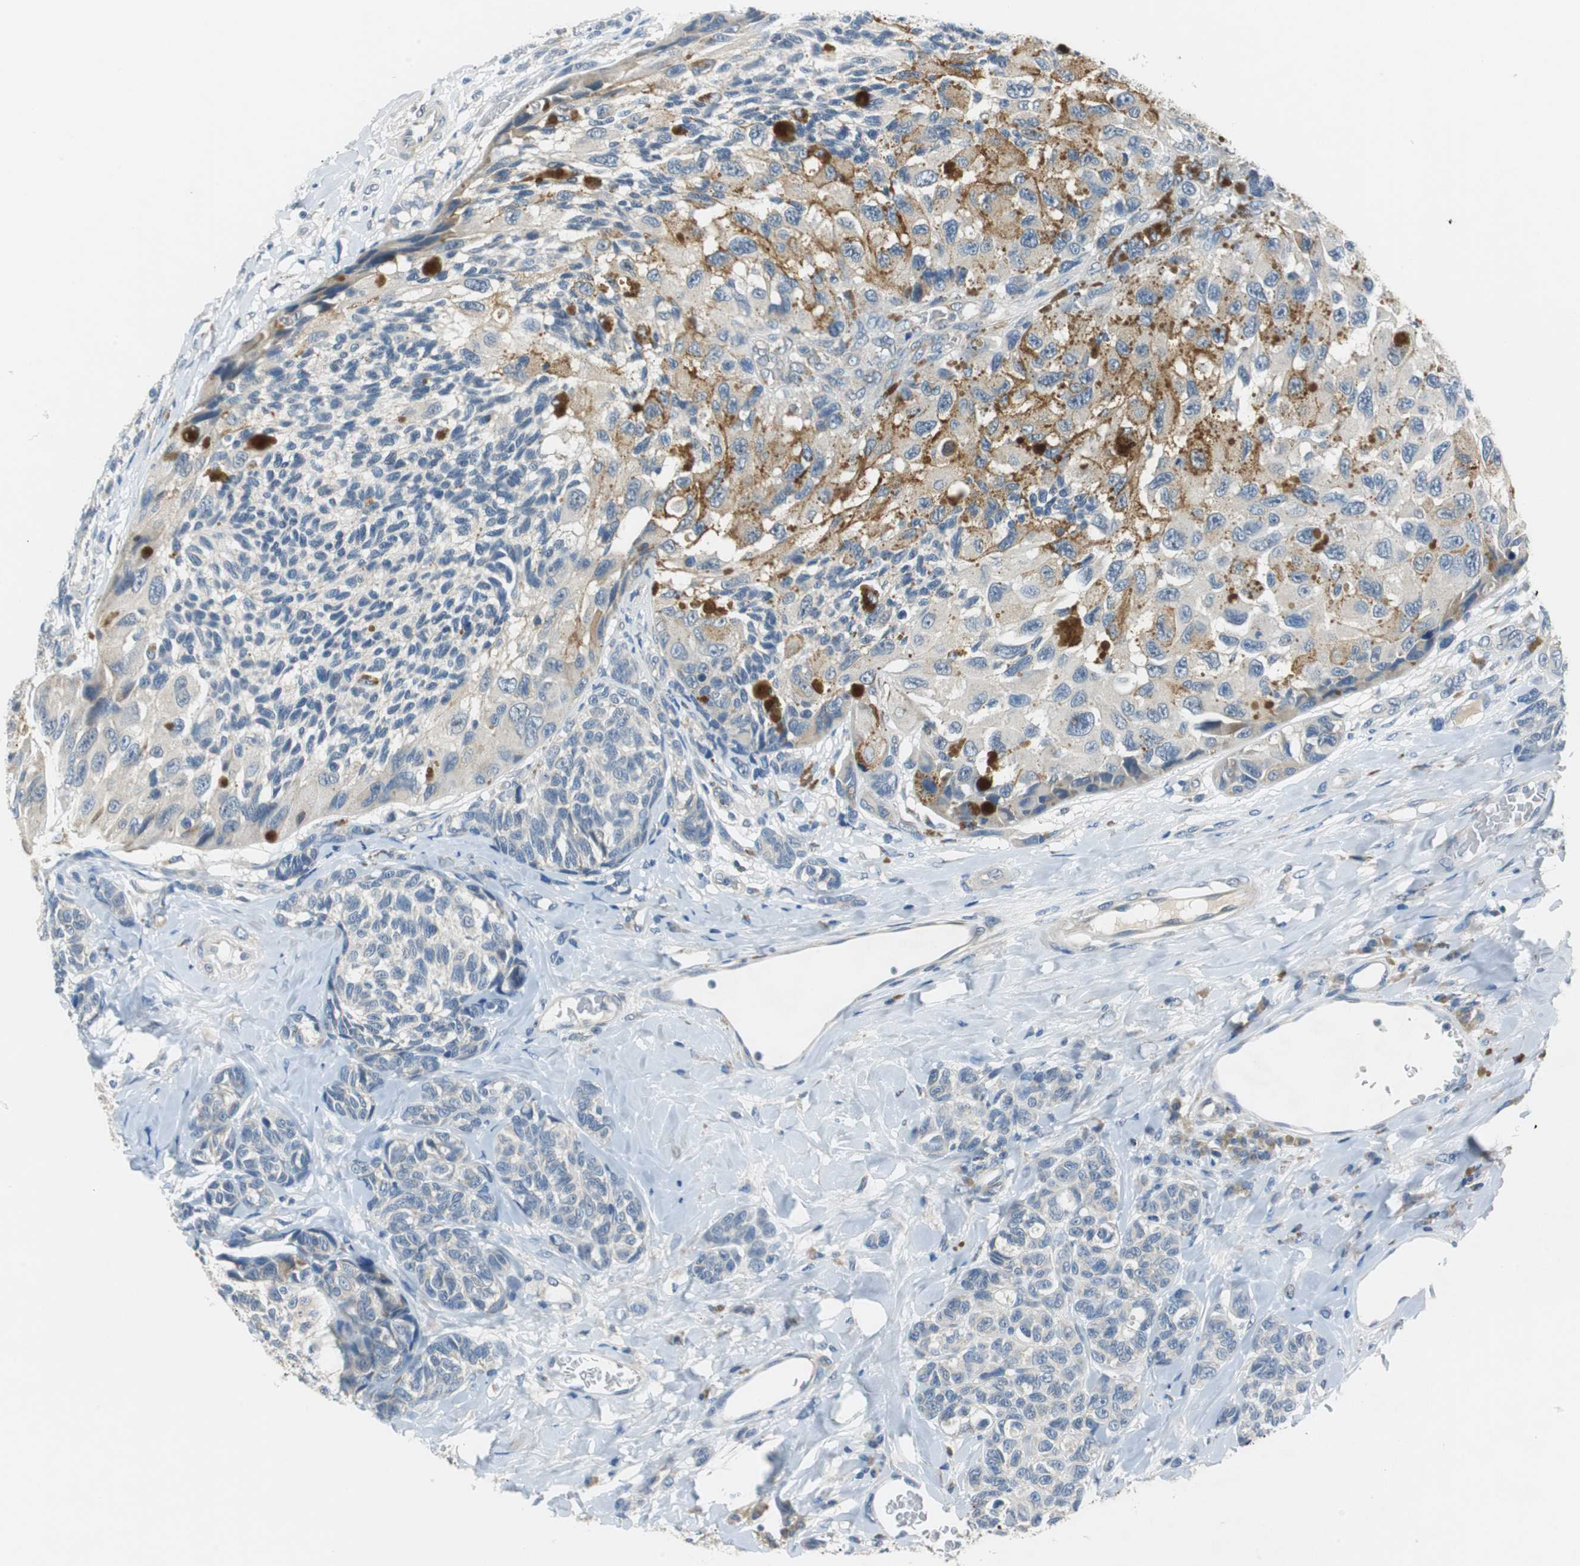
{"staining": {"intensity": "negative", "quantity": "none", "location": "none"}, "tissue": "melanoma", "cell_type": "Tumor cells", "image_type": "cancer", "snomed": [{"axis": "morphology", "description": "Malignant melanoma, NOS"}, {"axis": "topography", "description": "Skin"}], "caption": "A high-resolution micrograph shows immunohistochemistry (IHC) staining of melanoma, which shows no significant staining in tumor cells.", "gene": "FADS2", "patient": {"sex": "female", "age": 73}}